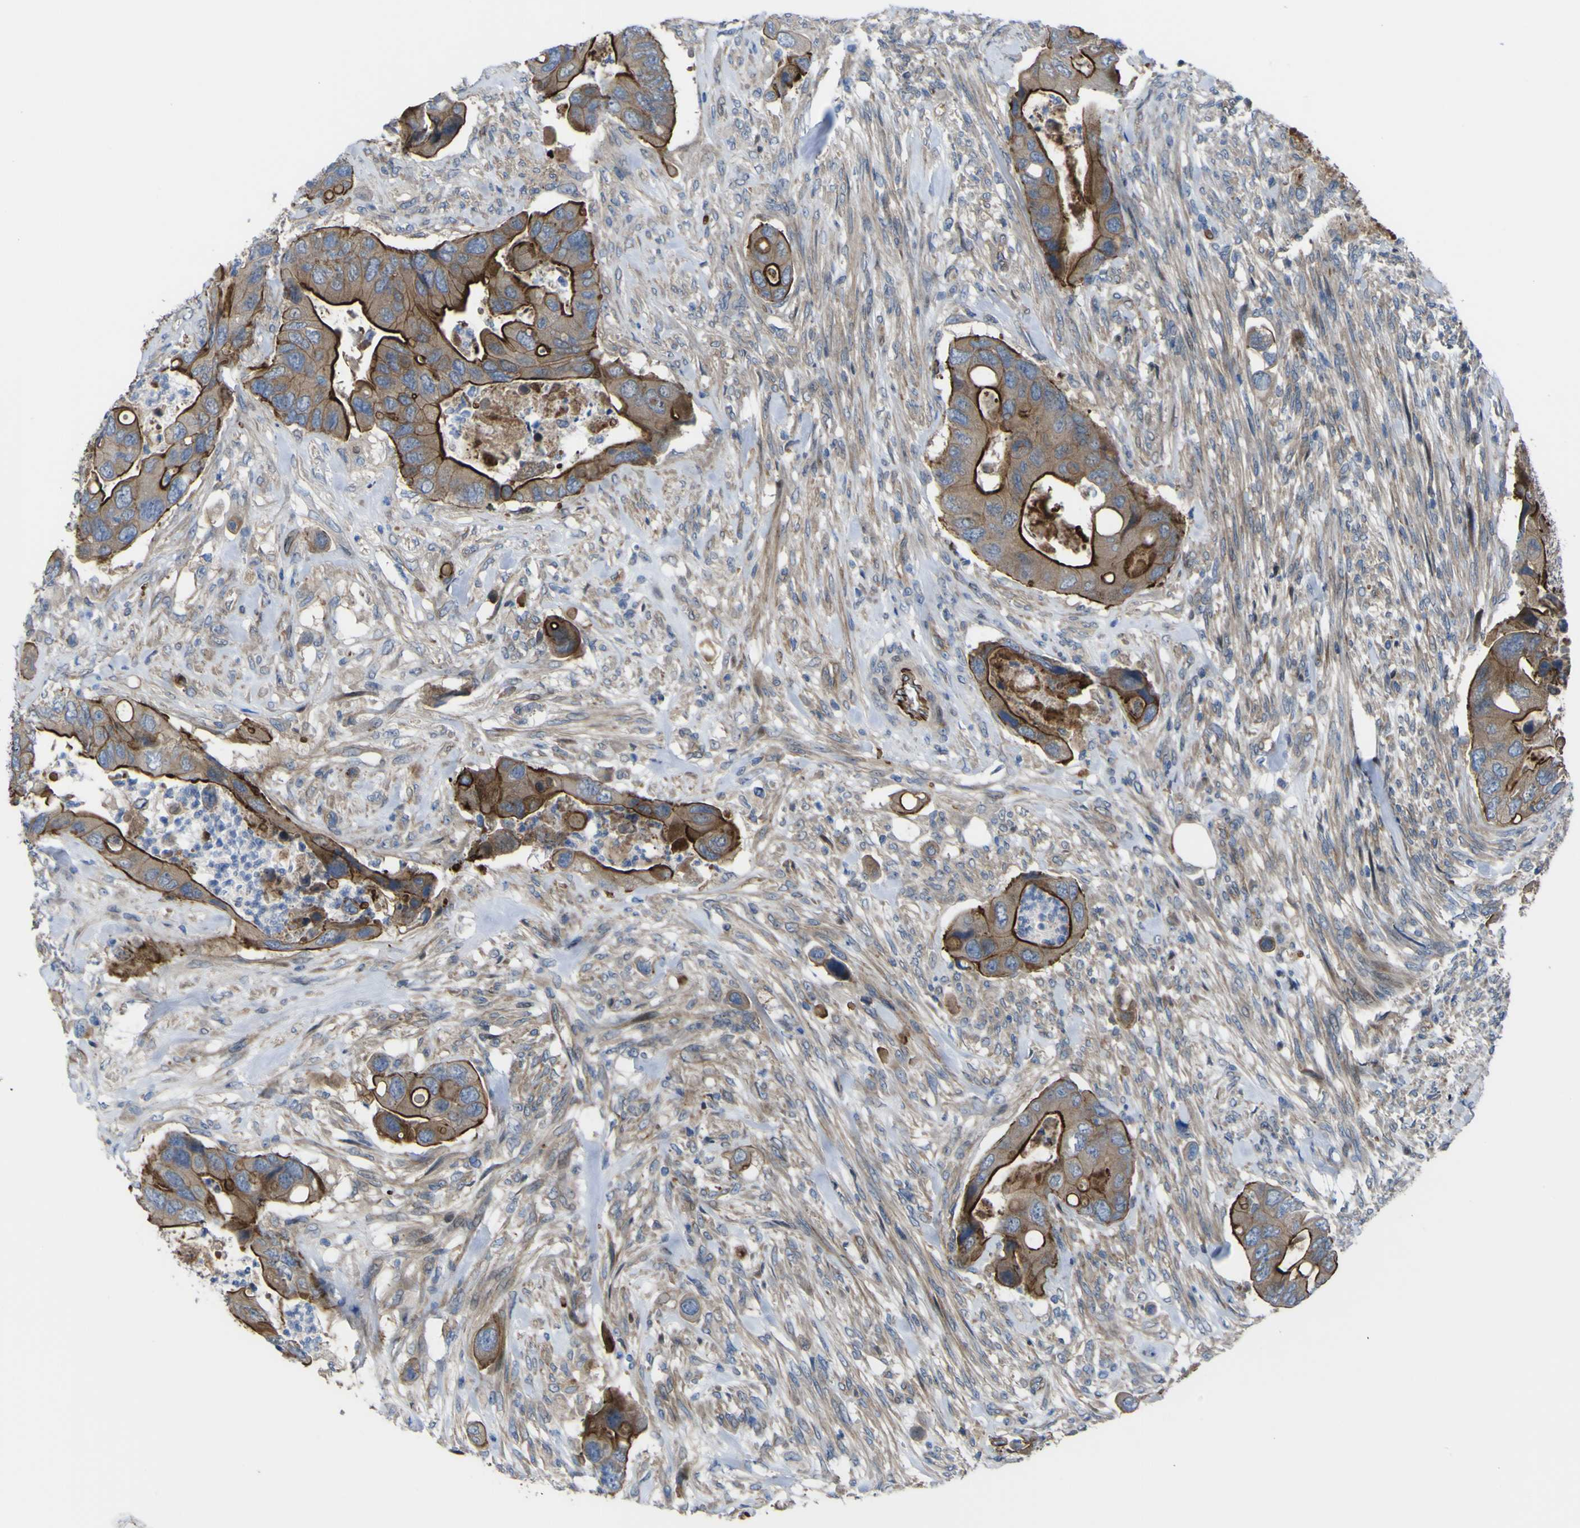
{"staining": {"intensity": "moderate", "quantity": ">75%", "location": "cytoplasmic/membranous"}, "tissue": "colorectal cancer", "cell_type": "Tumor cells", "image_type": "cancer", "snomed": [{"axis": "morphology", "description": "Adenocarcinoma, NOS"}, {"axis": "topography", "description": "Rectum"}], "caption": "A photomicrograph showing moderate cytoplasmic/membranous expression in approximately >75% of tumor cells in colorectal cancer, as visualized by brown immunohistochemical staining.", "gene": "FBXO30", "patient": {"sex": "female", "age": 57}}